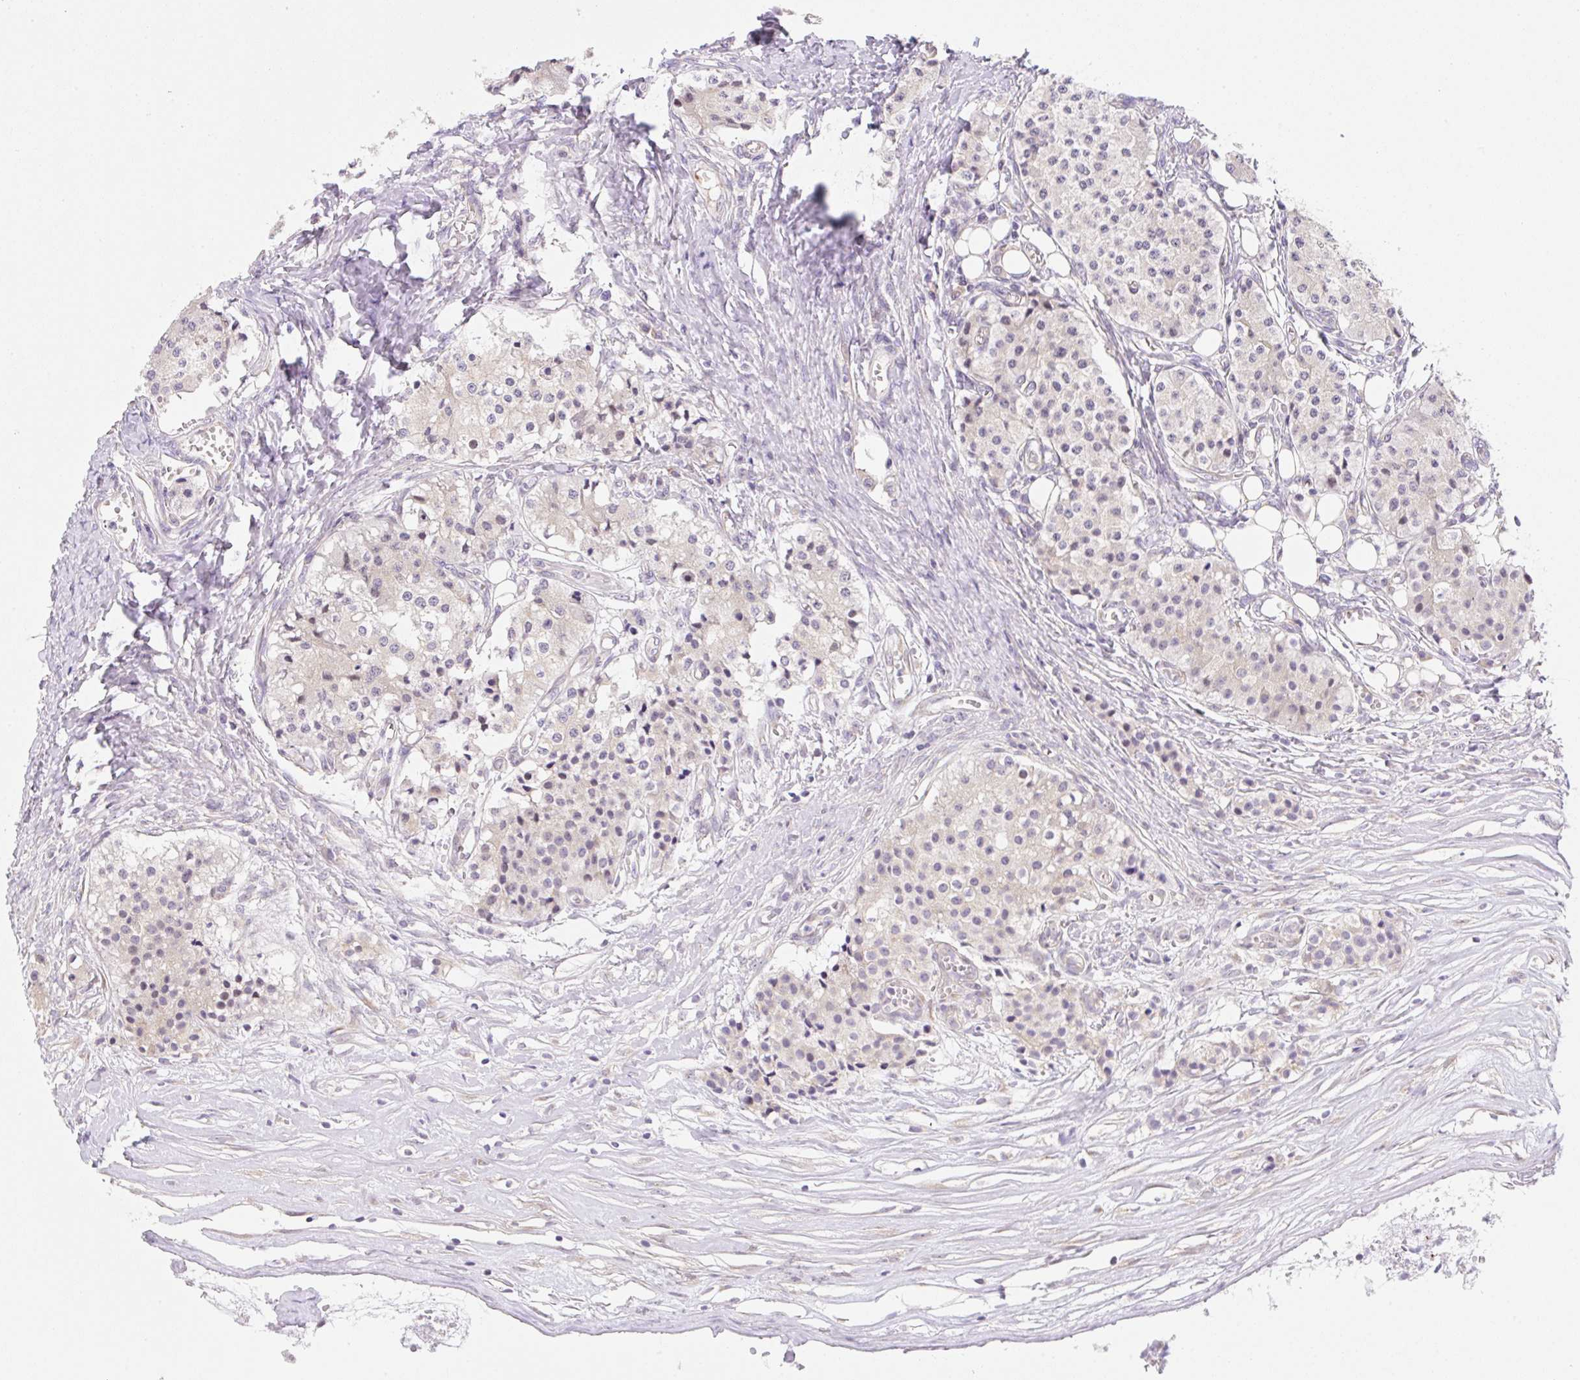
{"staining": {"intensity": "negative", "quantity": "none", "location": "none"}, "tissue": "carcinoid", "cell_type": "Tumor cells", "image_type": "cancer", "snomed": [{"axis": "morphology", "description": "Carcinoid, malignant, NOS"}, {"axis": "topography", "description": "Colon"}], "caption": "IHC photomicrograph of neoplastic tissue: human carcinoid stained with DAB reveals no significant protein positivity in tumor cells.", "gene": "TBPL2", "patient": {"sex": "female", "age": 52}}